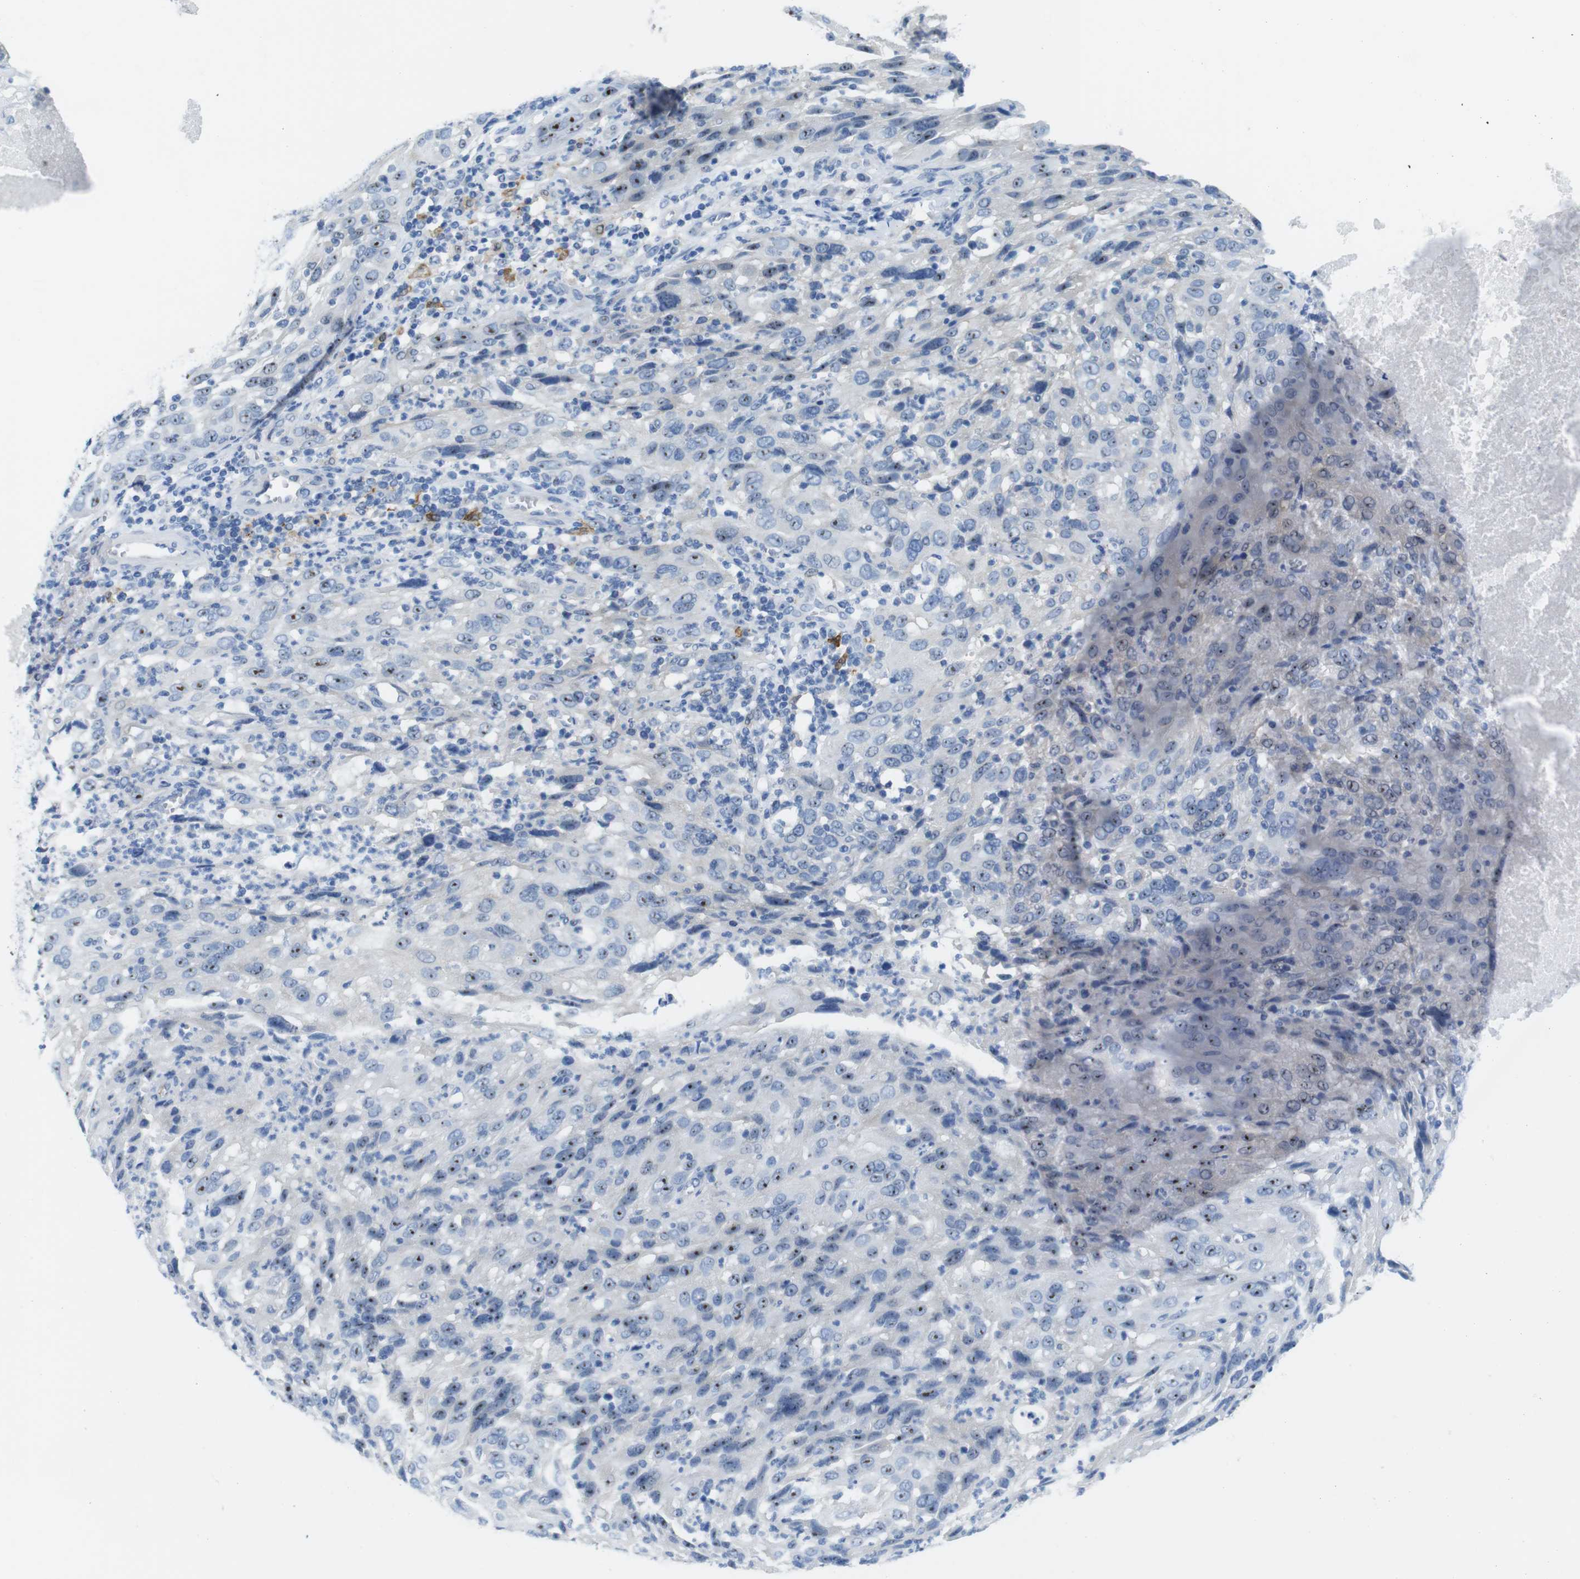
{"staining": {"intensity": "moderate", "quantity": ">75%", "location": "nuclear"}, "tissue": "cervical cancer", "cell_type": "Tumor cells", "image_type": "cancer", "snomed": [{"axis": "morphology", "description": "Squamous cell carcinoma, NOS"}, {"axis": "topography", "description": "Cervix"}], "caption": "IHC histopathology image of squamous cell carcinoma (cervical) stained for a protein (brown), which displays medium levels of moderate nuclear positivity in about >75% of tumor cells.", "gene": "C1orf210", "patient": {"sex": "female", "age": 32}}